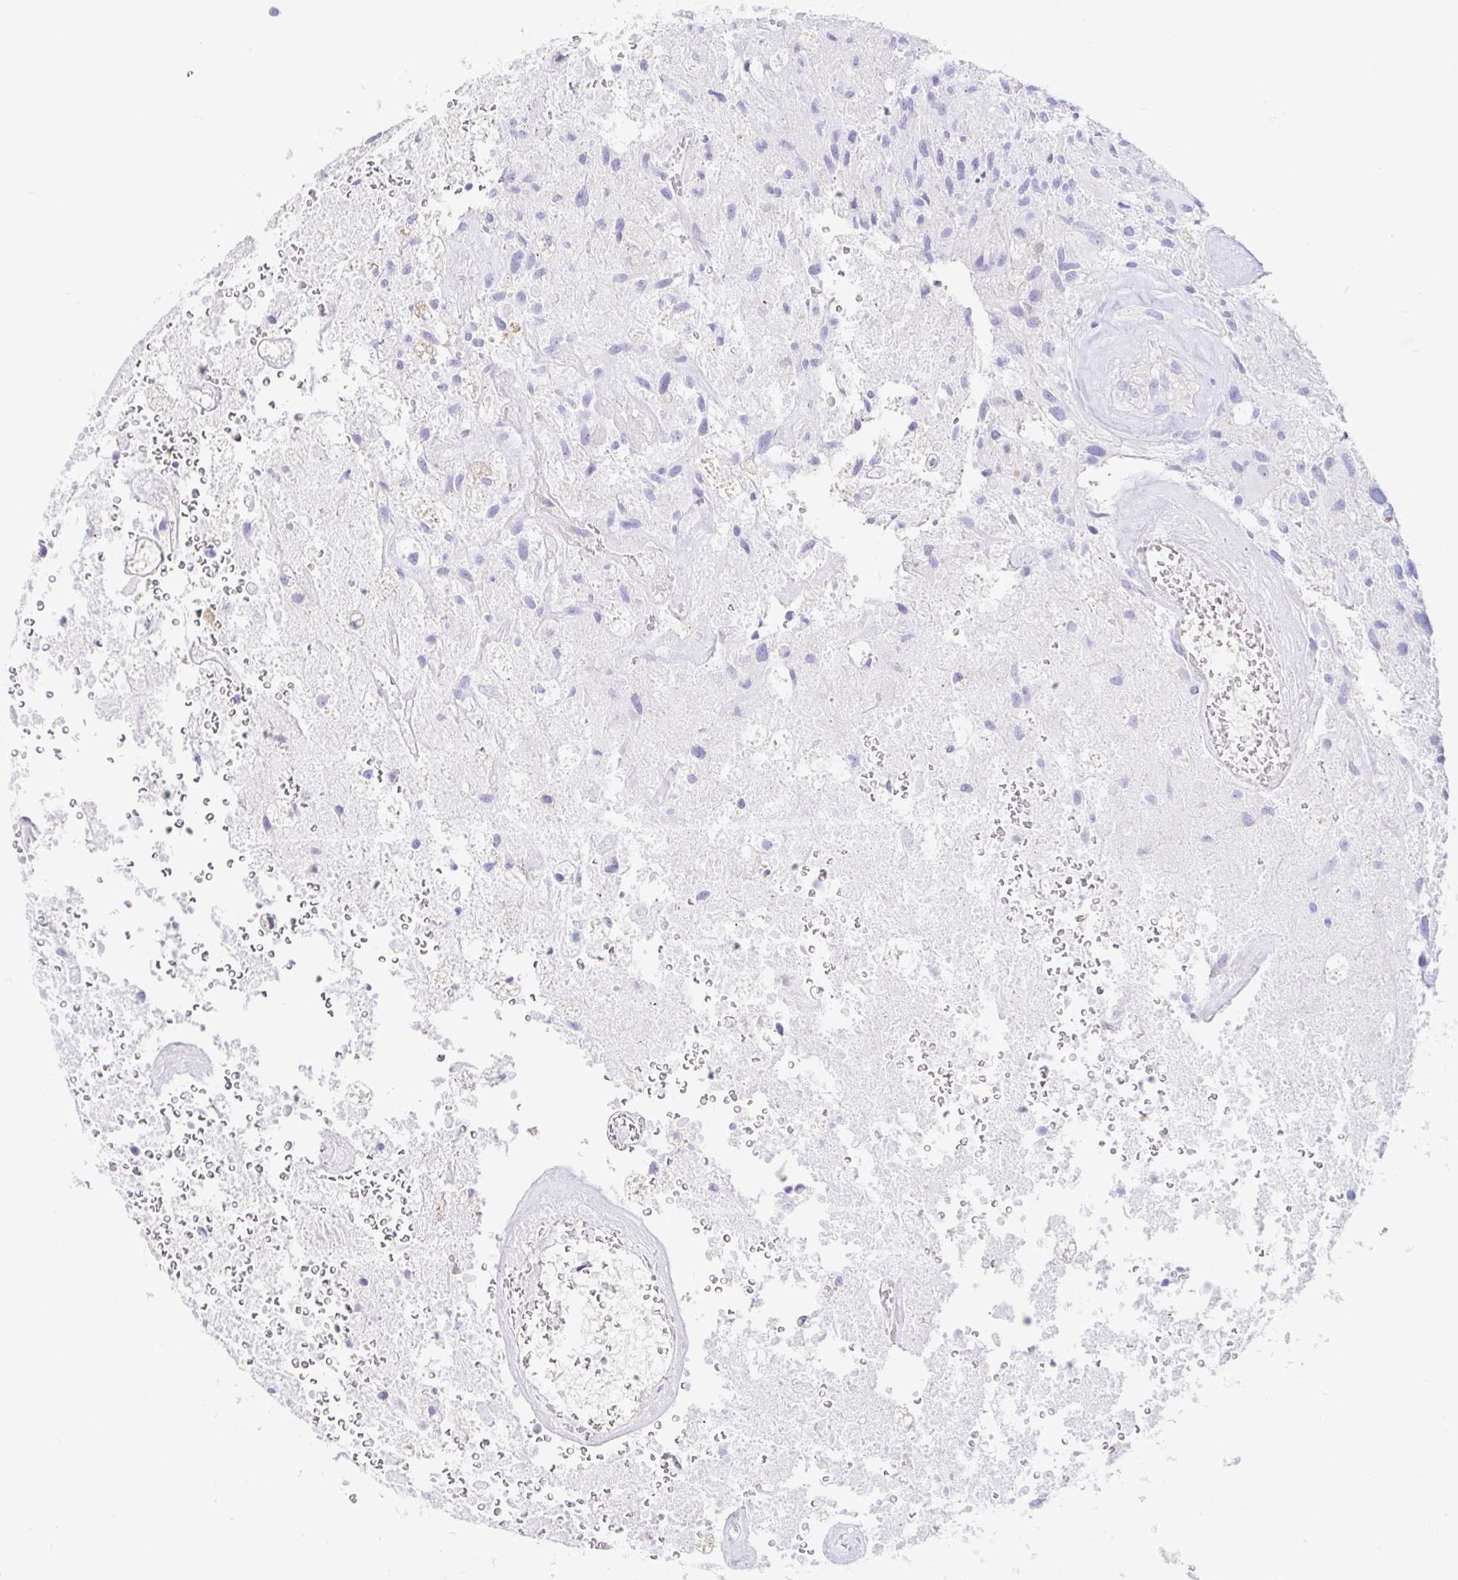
{"staining": {"intensity": "negative", "quantity": "none", "location": "none"}, "tissue": "glioma", "cell_type": "Tumor cells", "image_type": "cancer", "snomed": [{"axis": "morphology", "description": "Glioma, malignant, High grade"}, {"axis": "topography", "description": "Brain"}], "caption": "Immunohistochemistry (IHC) image of glioma stained for a protein (brown), which displays no staining in tumor cells.", "gene": "PPP1R1B", "patient": {"sex": "female", "age": 70}}